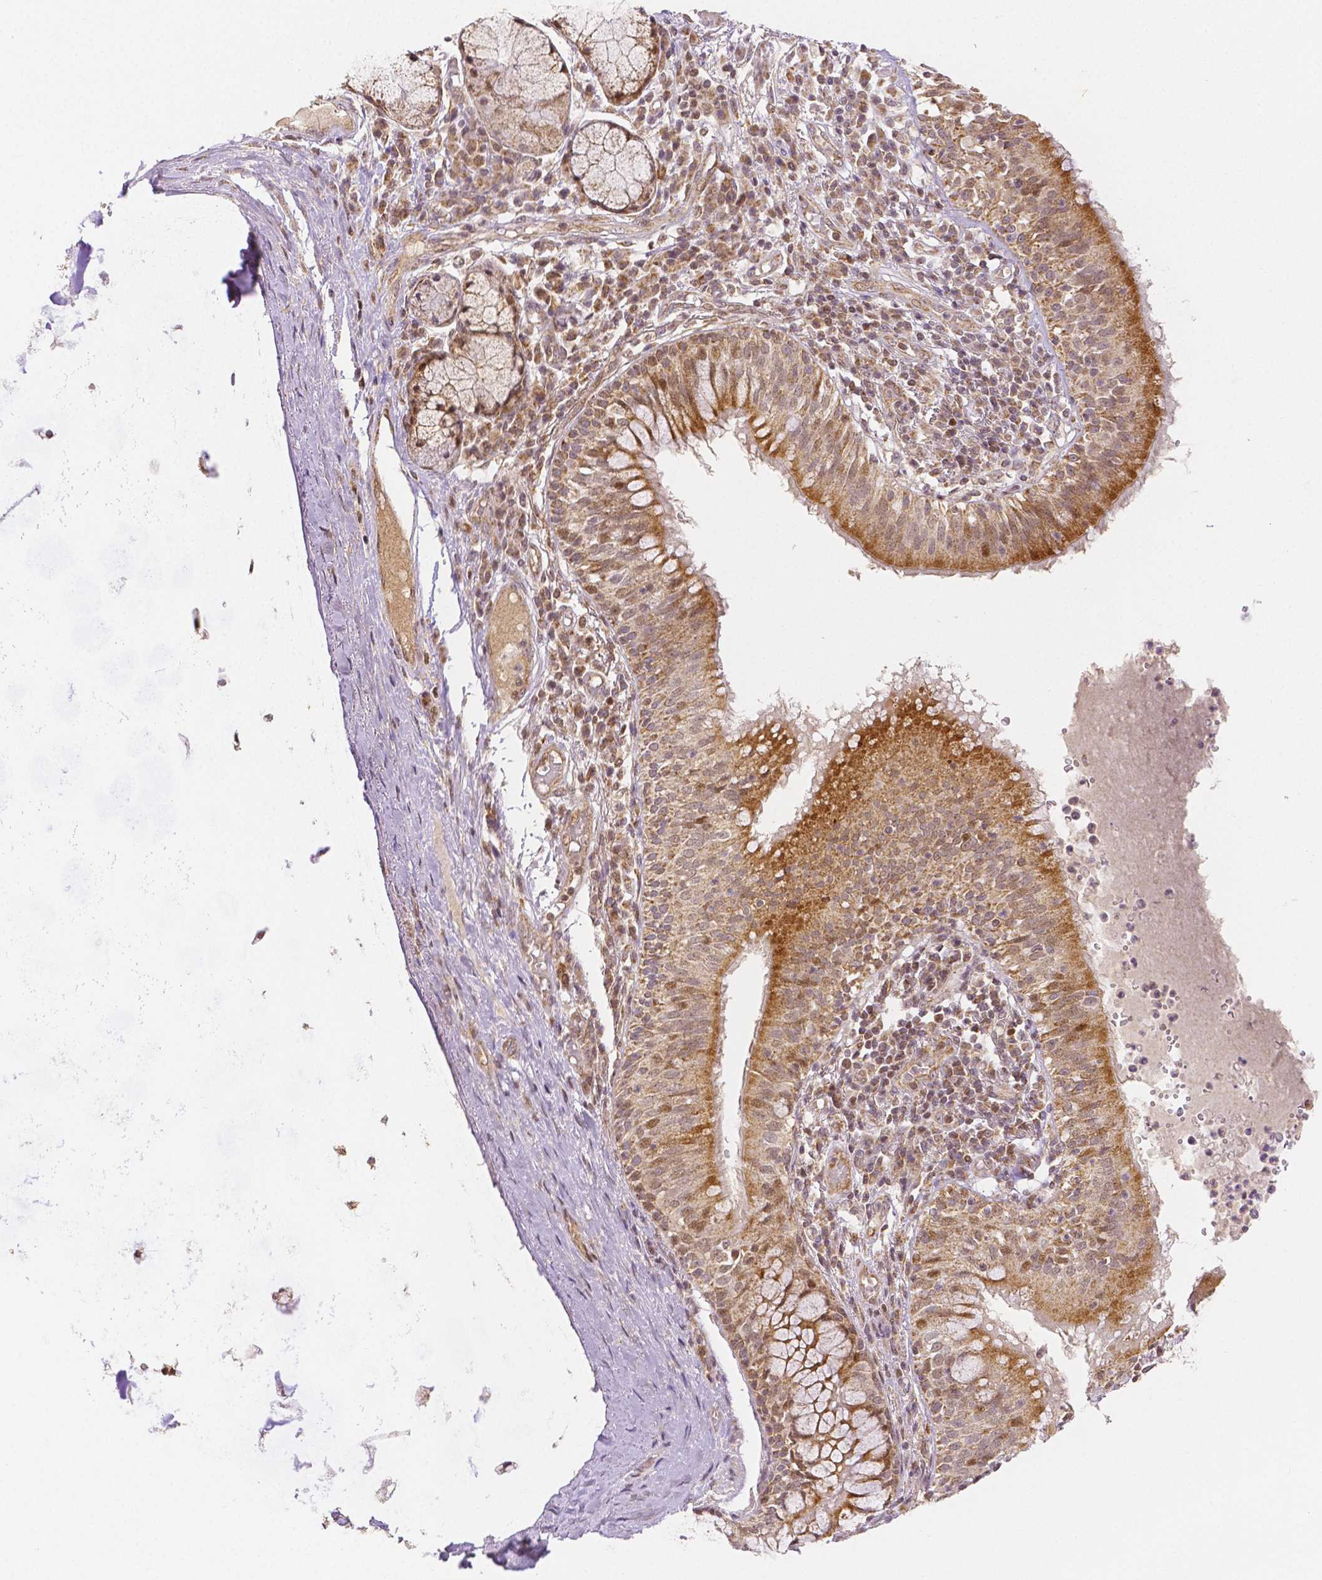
{"staining": {"intensity": "moderate", "quantity": ">75%", "location": "cytoplasmic/membranous,nuclear"}, "tissue": "bronchus", "cell_type": "Respiratory epithelial cells", "image_type": "normal", "snomed": [{"axis": "morphology", "description": "Normal tissue, NOS"}, {"axis": "topography", "description": "Cartilage tissue"}, {"axis": "topography", "description": "Bronchus"}], "caption": "IHC (DAB) staining of benign human bronchus shows moderate cytoplasmic/membranous,nuclear protein staining in approximately >75% of respiratory epithelial cells.", "gene": "RHOT1", "patient": {"sex": "male", "age": 56}}